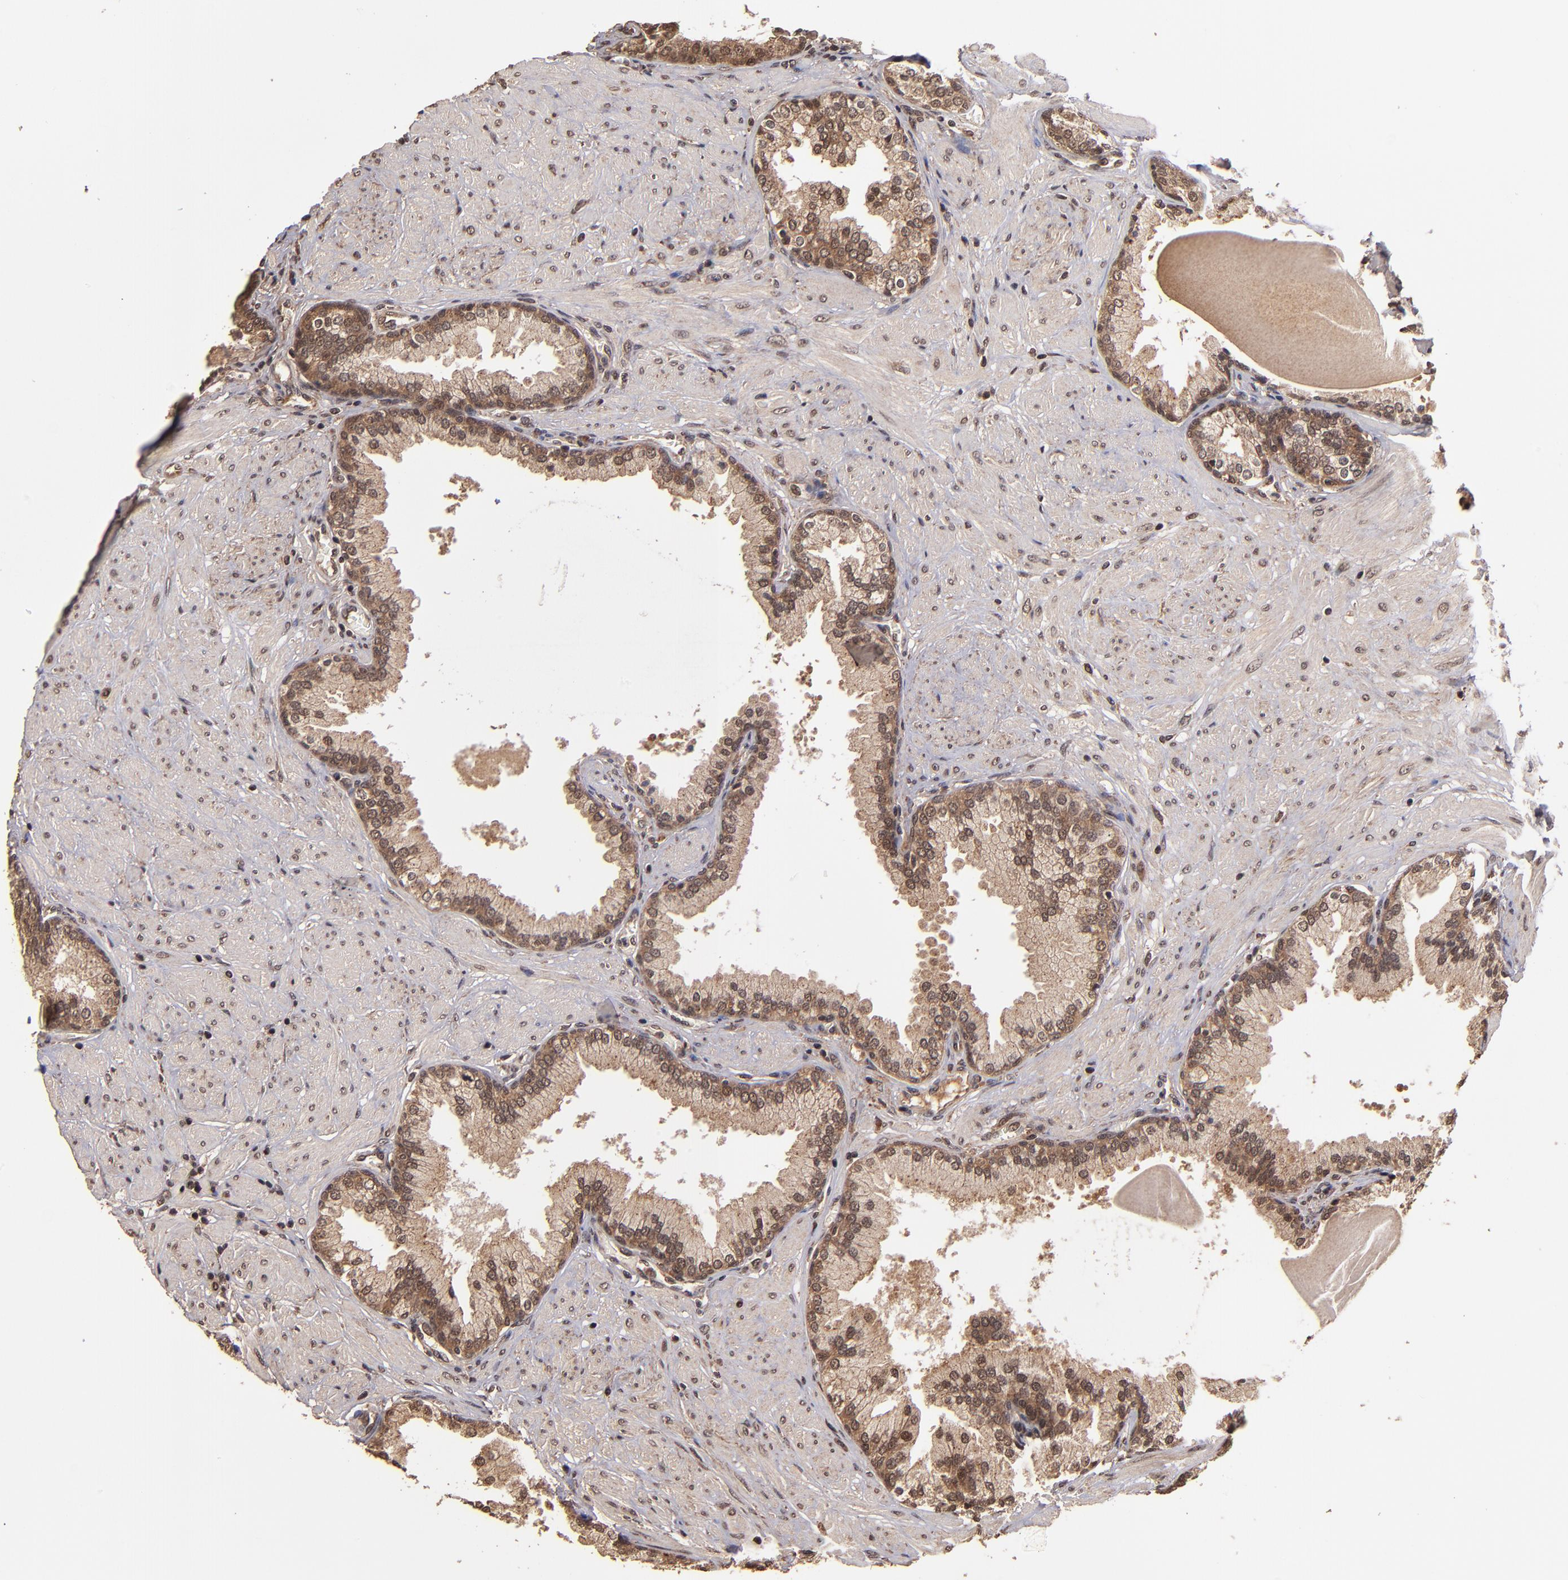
{"staining": {"intensity": "strong", "quantity": ">75%", "location": "cytoplasmic/membranous"}, "tissue": "prostate", "cell_type": "Glandular cells", "image_type": "normal", "snomed": [{"axis": "morphology", "description": "Normal tissue, NOS"}, {"axis": "topography", "description": "Prostate"}], "caption": "Immunohistochemical staining of normal prostate displays high levels of strong cytoplasmic/membranous positivity in approximately >75% of glandular cells.", "gene": "NFE2L2", "patient": {"sex": "male", "age": 51}}